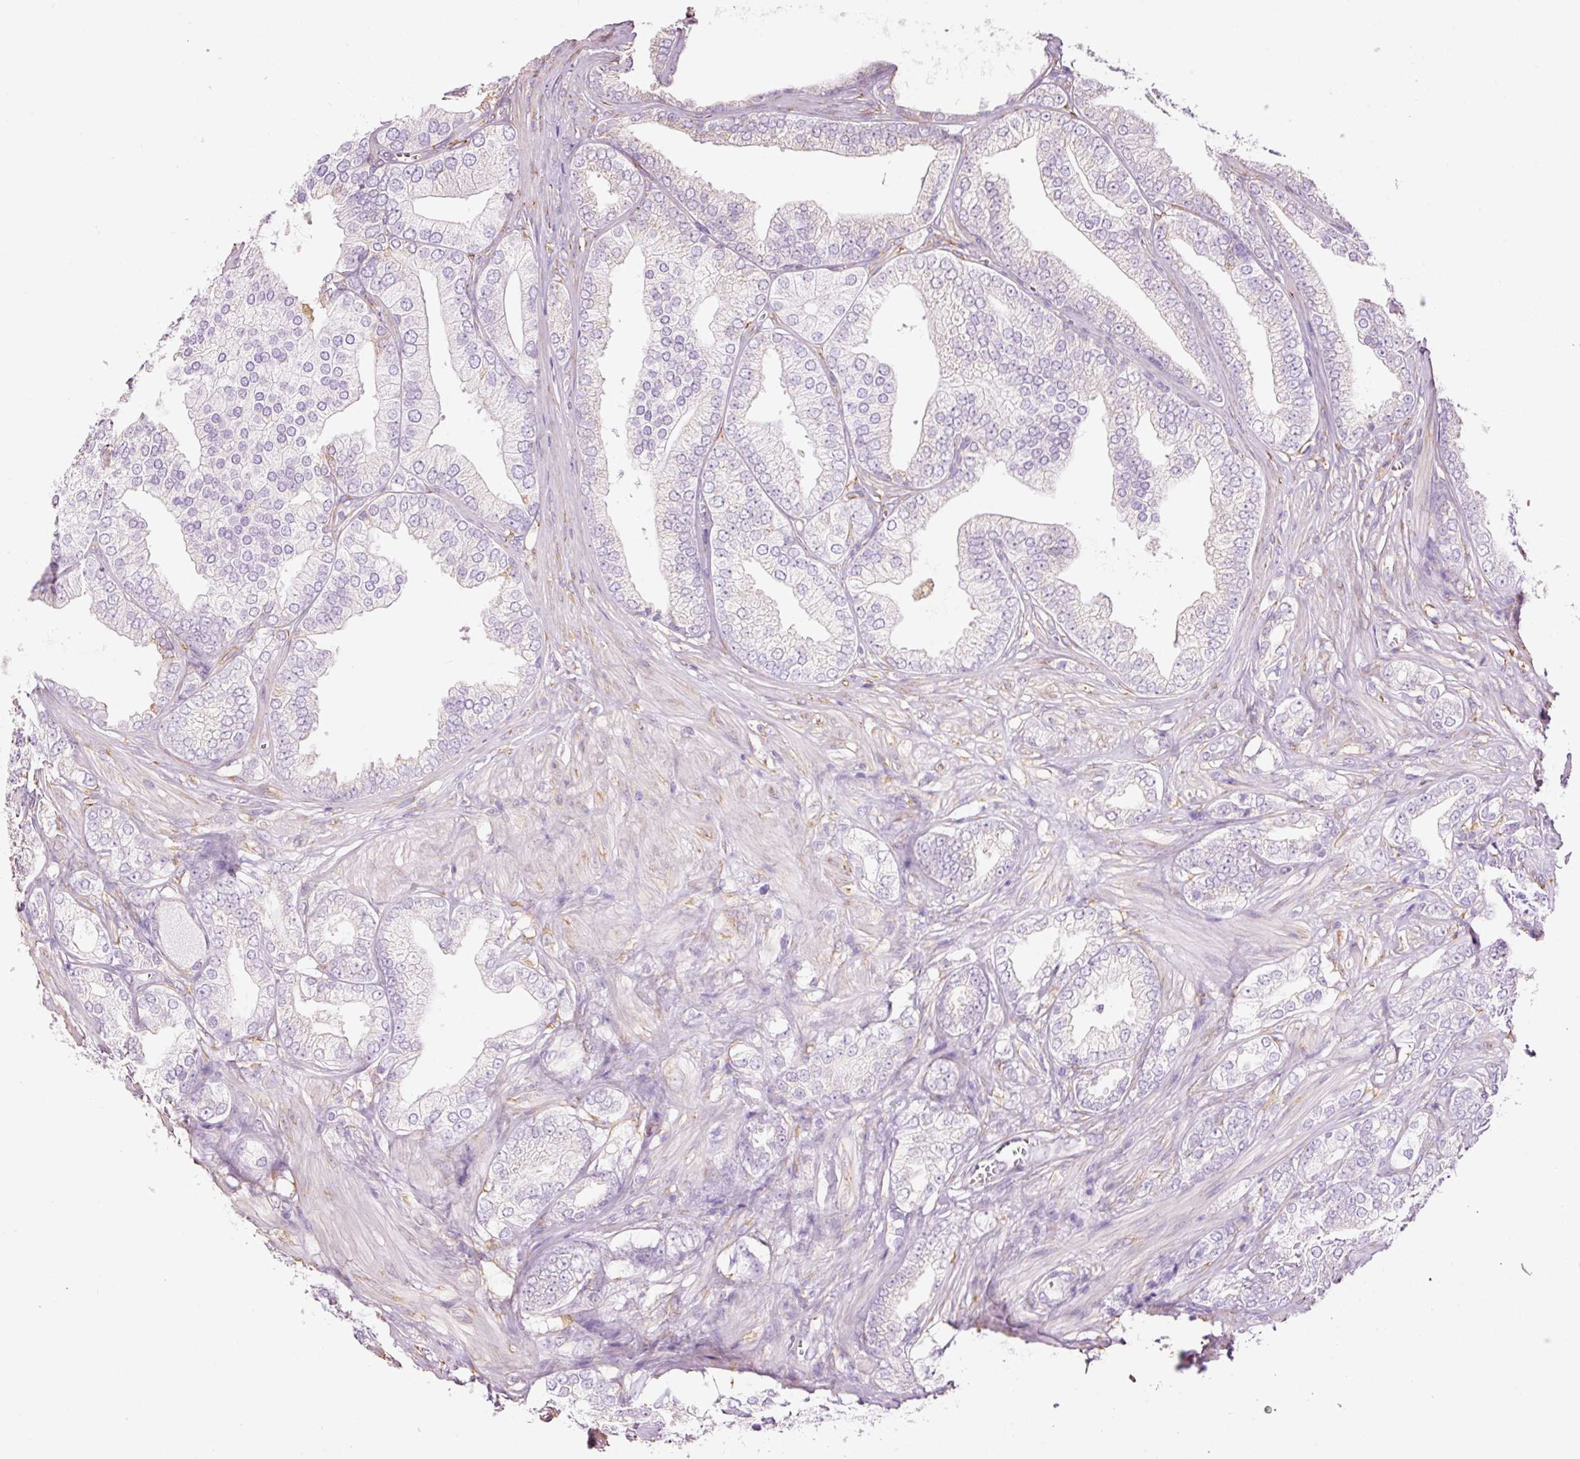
{"staining": {"intensity": "negative", "quantity": "none", "location": "none"}, "tissue": "prostate cancer", "cell_type": "Tumor cells", "image_type": "cancer", "snomed": [{"axis": "morphology", "description": "Adenocarcinoma, High grade"}, {"axis": "topography", "description": "Prostate"}], "caption": "The immunohistochemistry (IHC) photomicrograph has no significant positivity in tumor cells of prostate cancer tissue. The staining was performed using DAB to visualize the protein expression in brown, while the nuclei were stained in blue with hematoxylin (Magnification: 20x).", "gene": "GCG", "patient": {"sex": "male", "age": 50}}